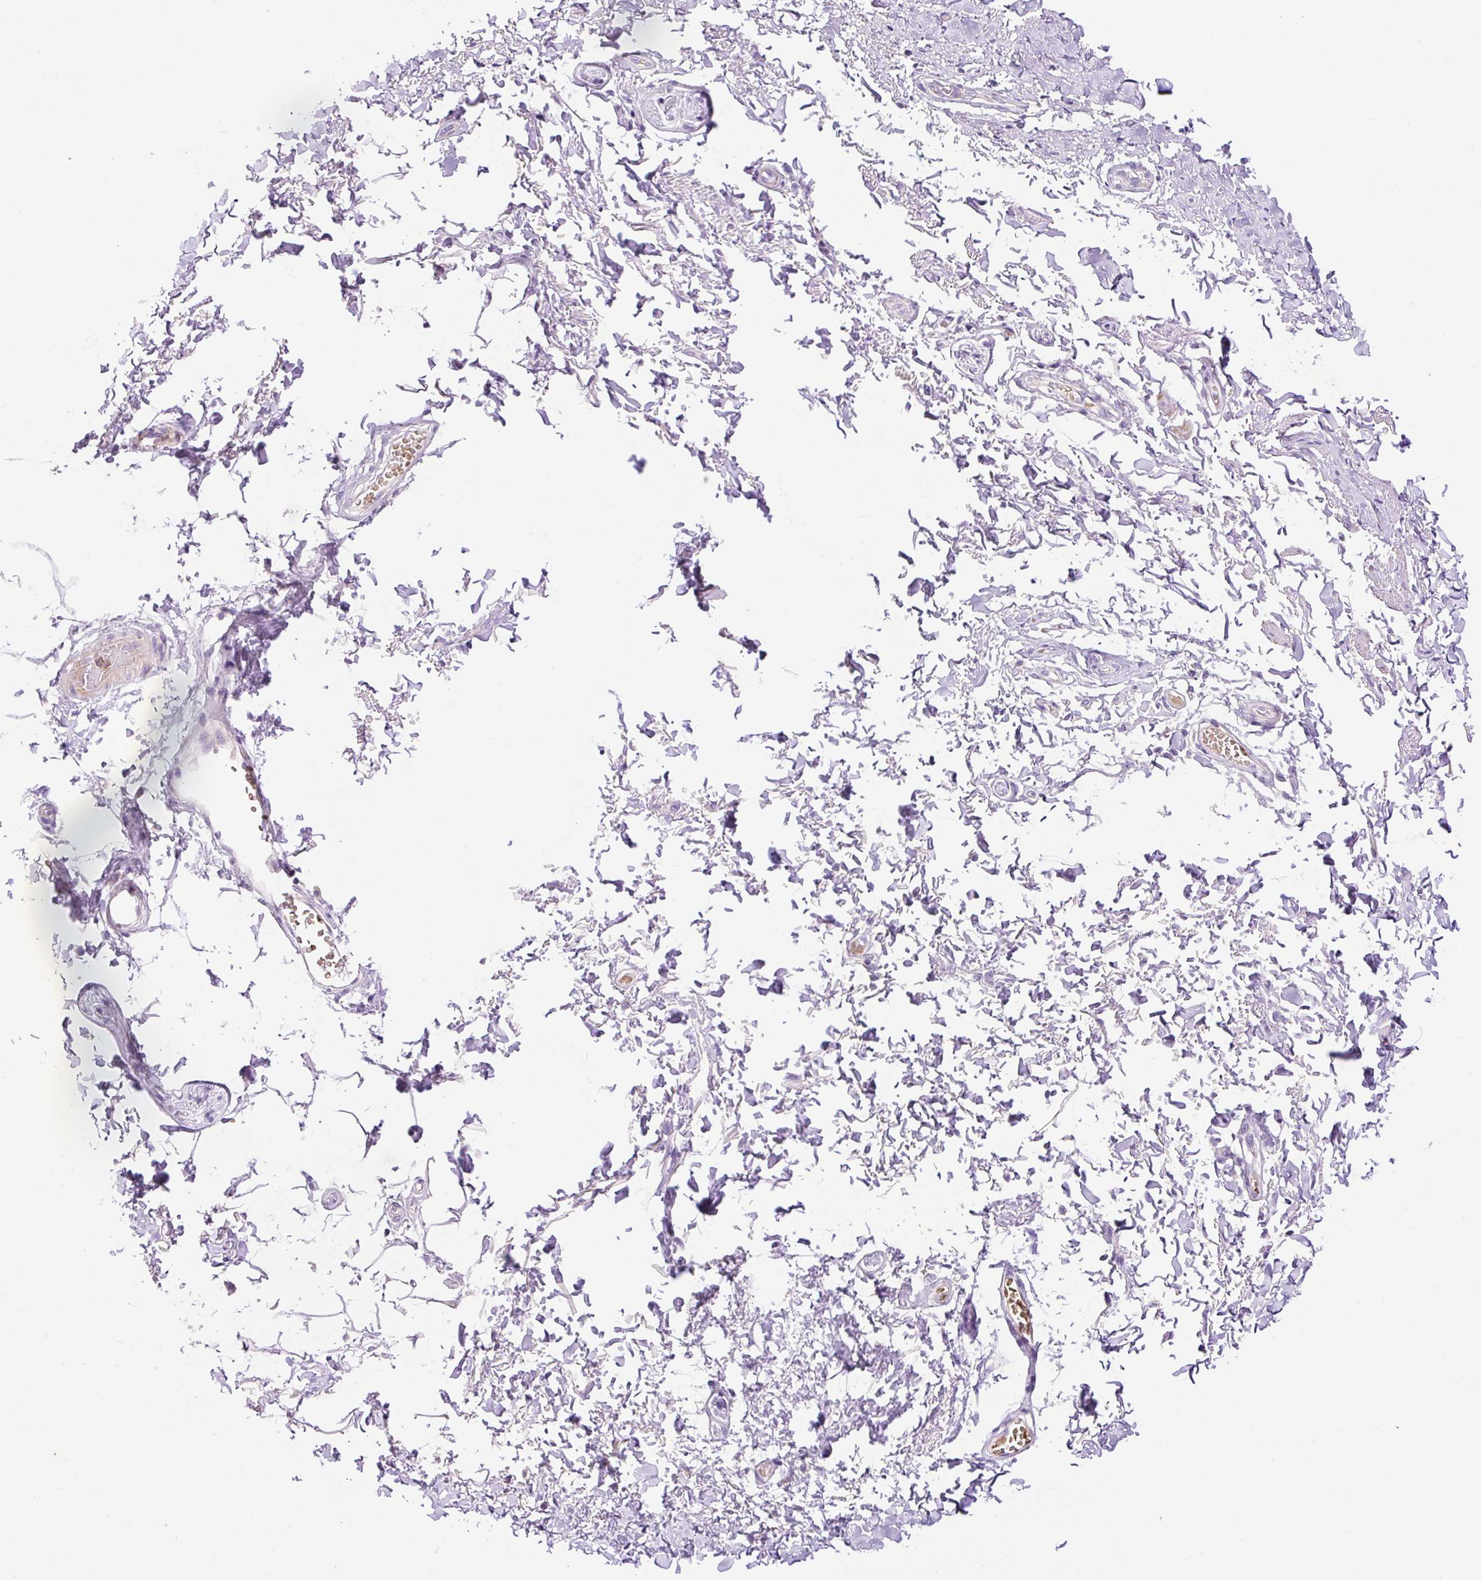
{"staining": {"intensity": "negative", "quantity": "none", "location": "none"}, "tissue": "skin", "cell_type": "Epidermal cells", "image_type": "normal", "snomed": [{"axis": "morphology", "description": "Normal tissue, NOS"}, {"axis": "topography", "description": "Peripheral nerve tissue"}], "caption": "A photomicrograph of human skin is negative for staining in epidermal cells. The staining is performed using DAB (3,3'-diaminobenzidine) brown chromogen with nuclei counter-stained in using hematoxylin.", "gene": "LHFPL5", "patient": {"sex": "male", "age": 51}}